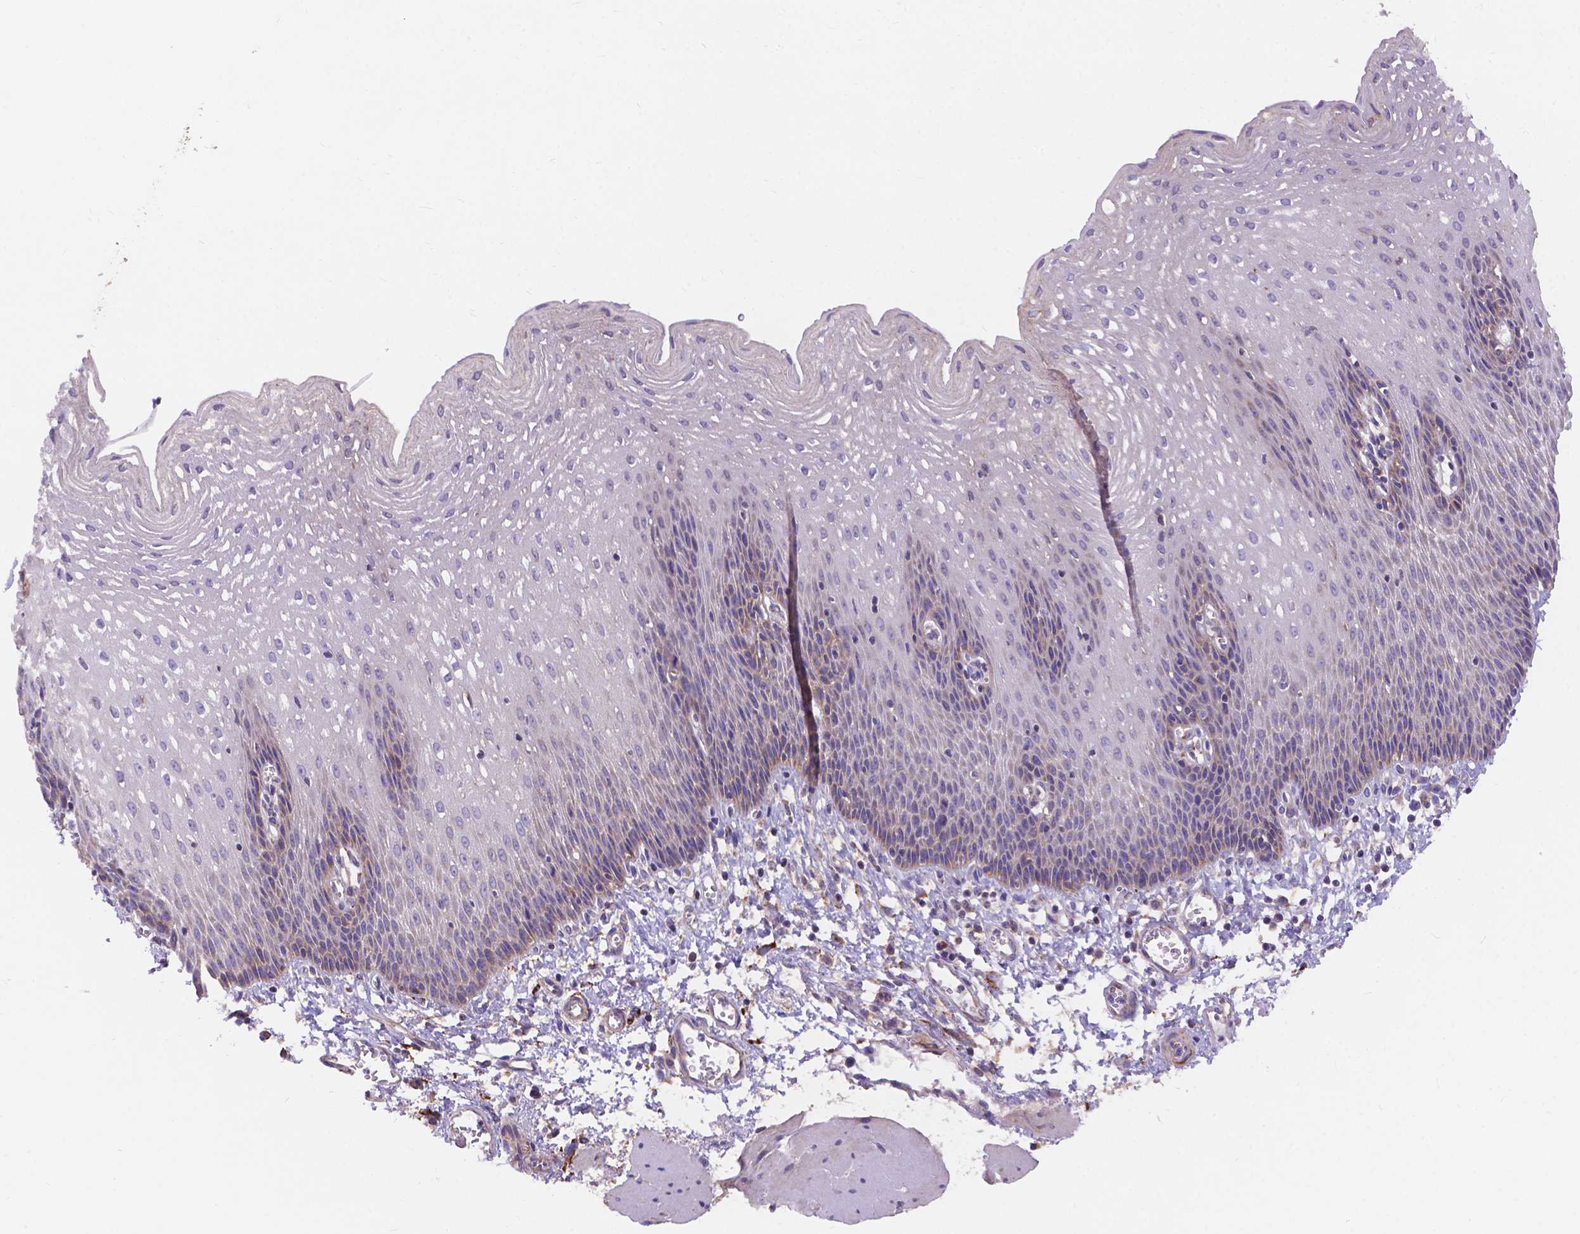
{"staining": {"intensity": "moderate", "quantity": "<25%", "location": "cytoplasmic/membranous"}, "tissue": "esophagus", "cell_type": "Squamous epithelial cells", "image_type": "normal", "snomed": [{"axis": "morphology", "description": "Normal tissue, NOS"}, {"axis": "topography", "description": "Esophagus"}], "caption": "Immunohistochemistry histopathology image of unremarkable esophagus: esophagus stained using immunohistochemistry (IHC) shows low levels of moderate protein expression localized specifically in the cytoplasmic/membranous of squamous epithelial cells, appearing as a cytoplasmic/membranous brown color.", "gene": "AK3", "patient": {"sex": "female", "age": 64}}